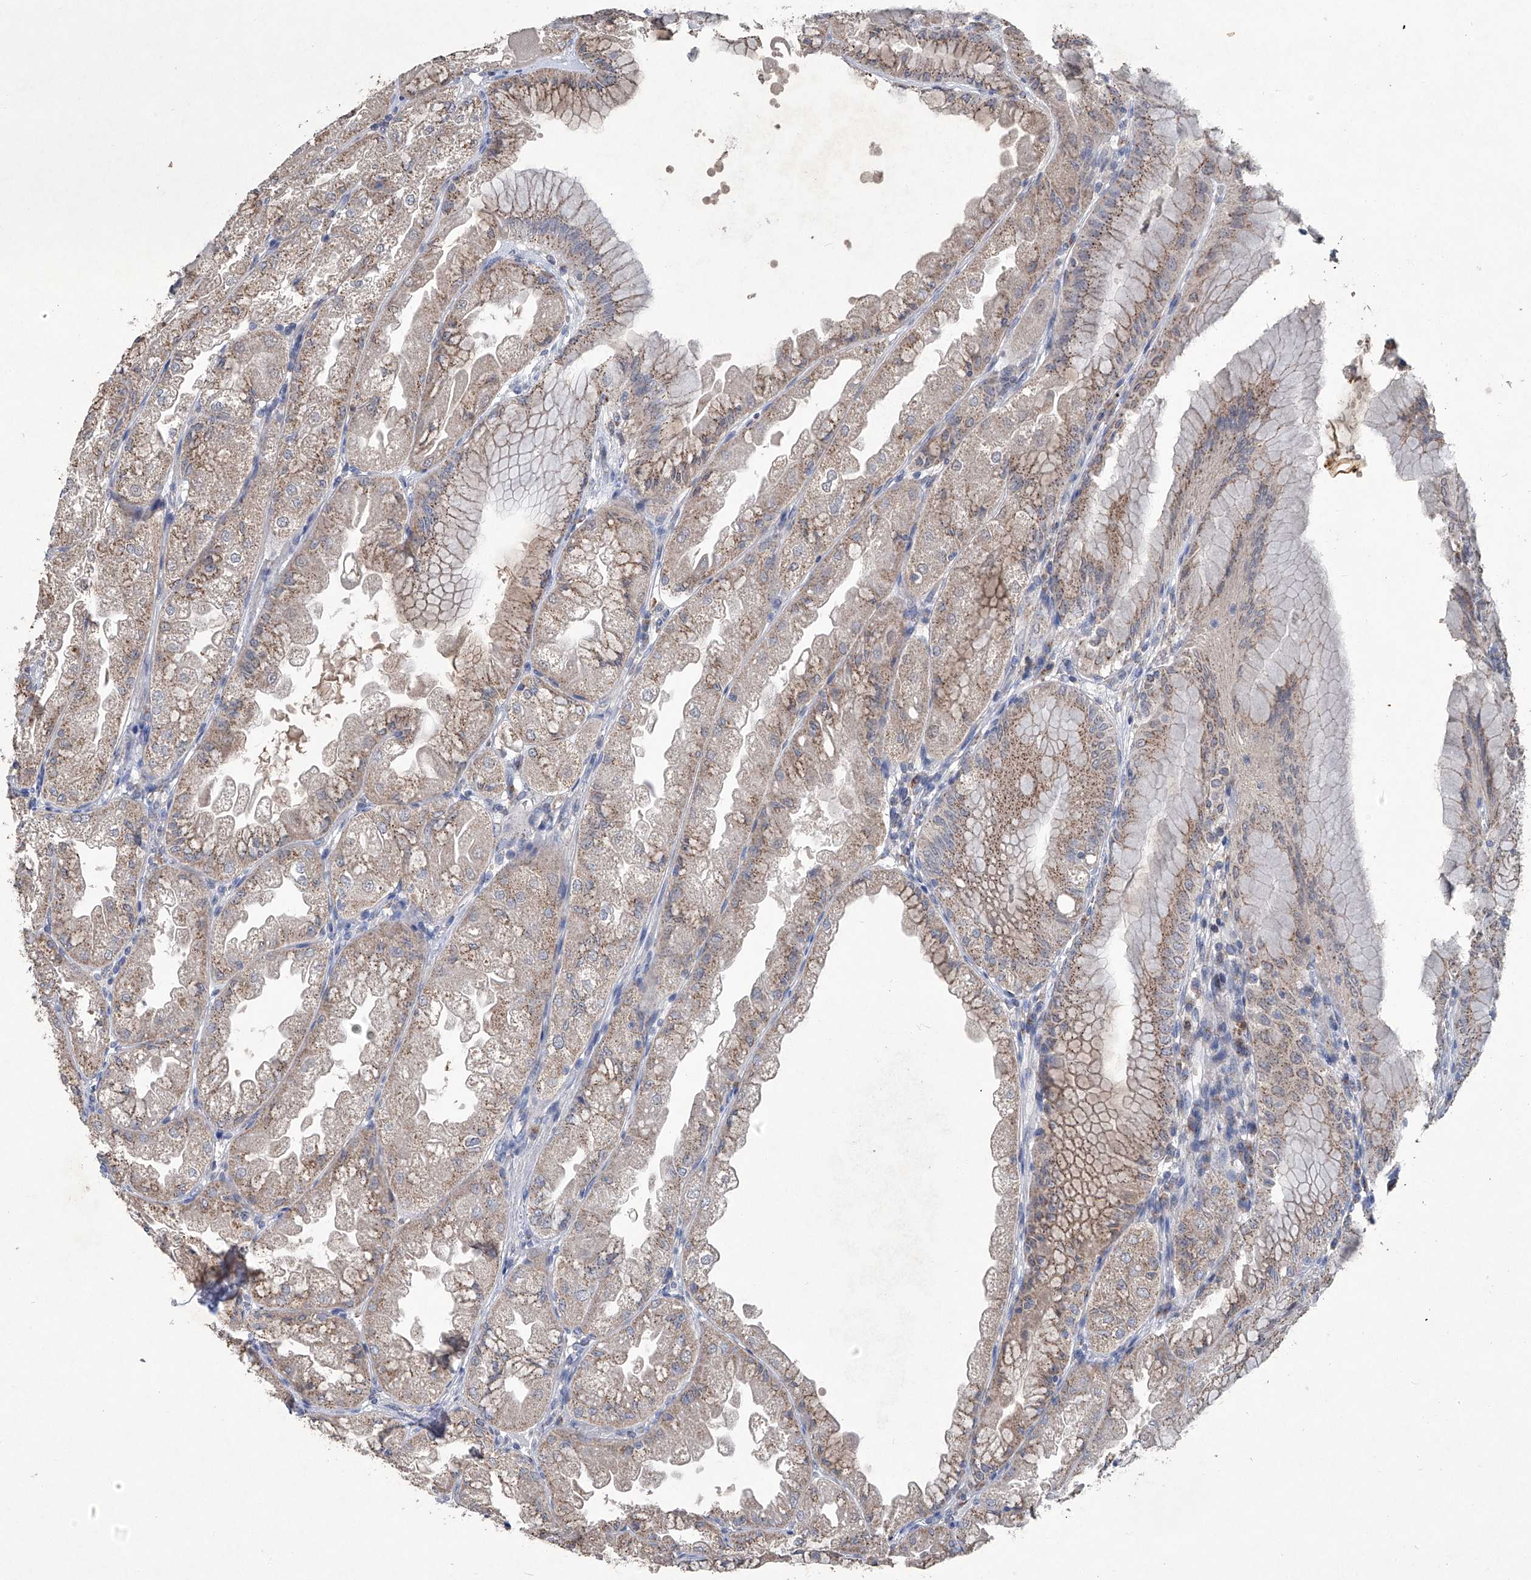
{"staining": {"intensity": "moderate", "quantity": ">75%", "location": "cytoplasmic/membranous"}, "tissue": "stomach", "cell_type": "Glandular cells", "image_type": "normal", "snomed": [{"axis": "morphology", "description": "Normal tissue, NOS"}, {"axis": "topography", "description": "Stomach, upper"}], "caption": "Immunohistochemical staining of benign stomach shows >75% levels of moderate cytoplasmic/membranous protein expression in about >75% of glandular cells. (Stains: DAB (3,3'-diaminobenzidine) in brown, nuclei in blue, Microscopy: brightfield microscopy at high magnification).", "gene": "PCSK5", "patient": {"sex": "male", "age": 47}}